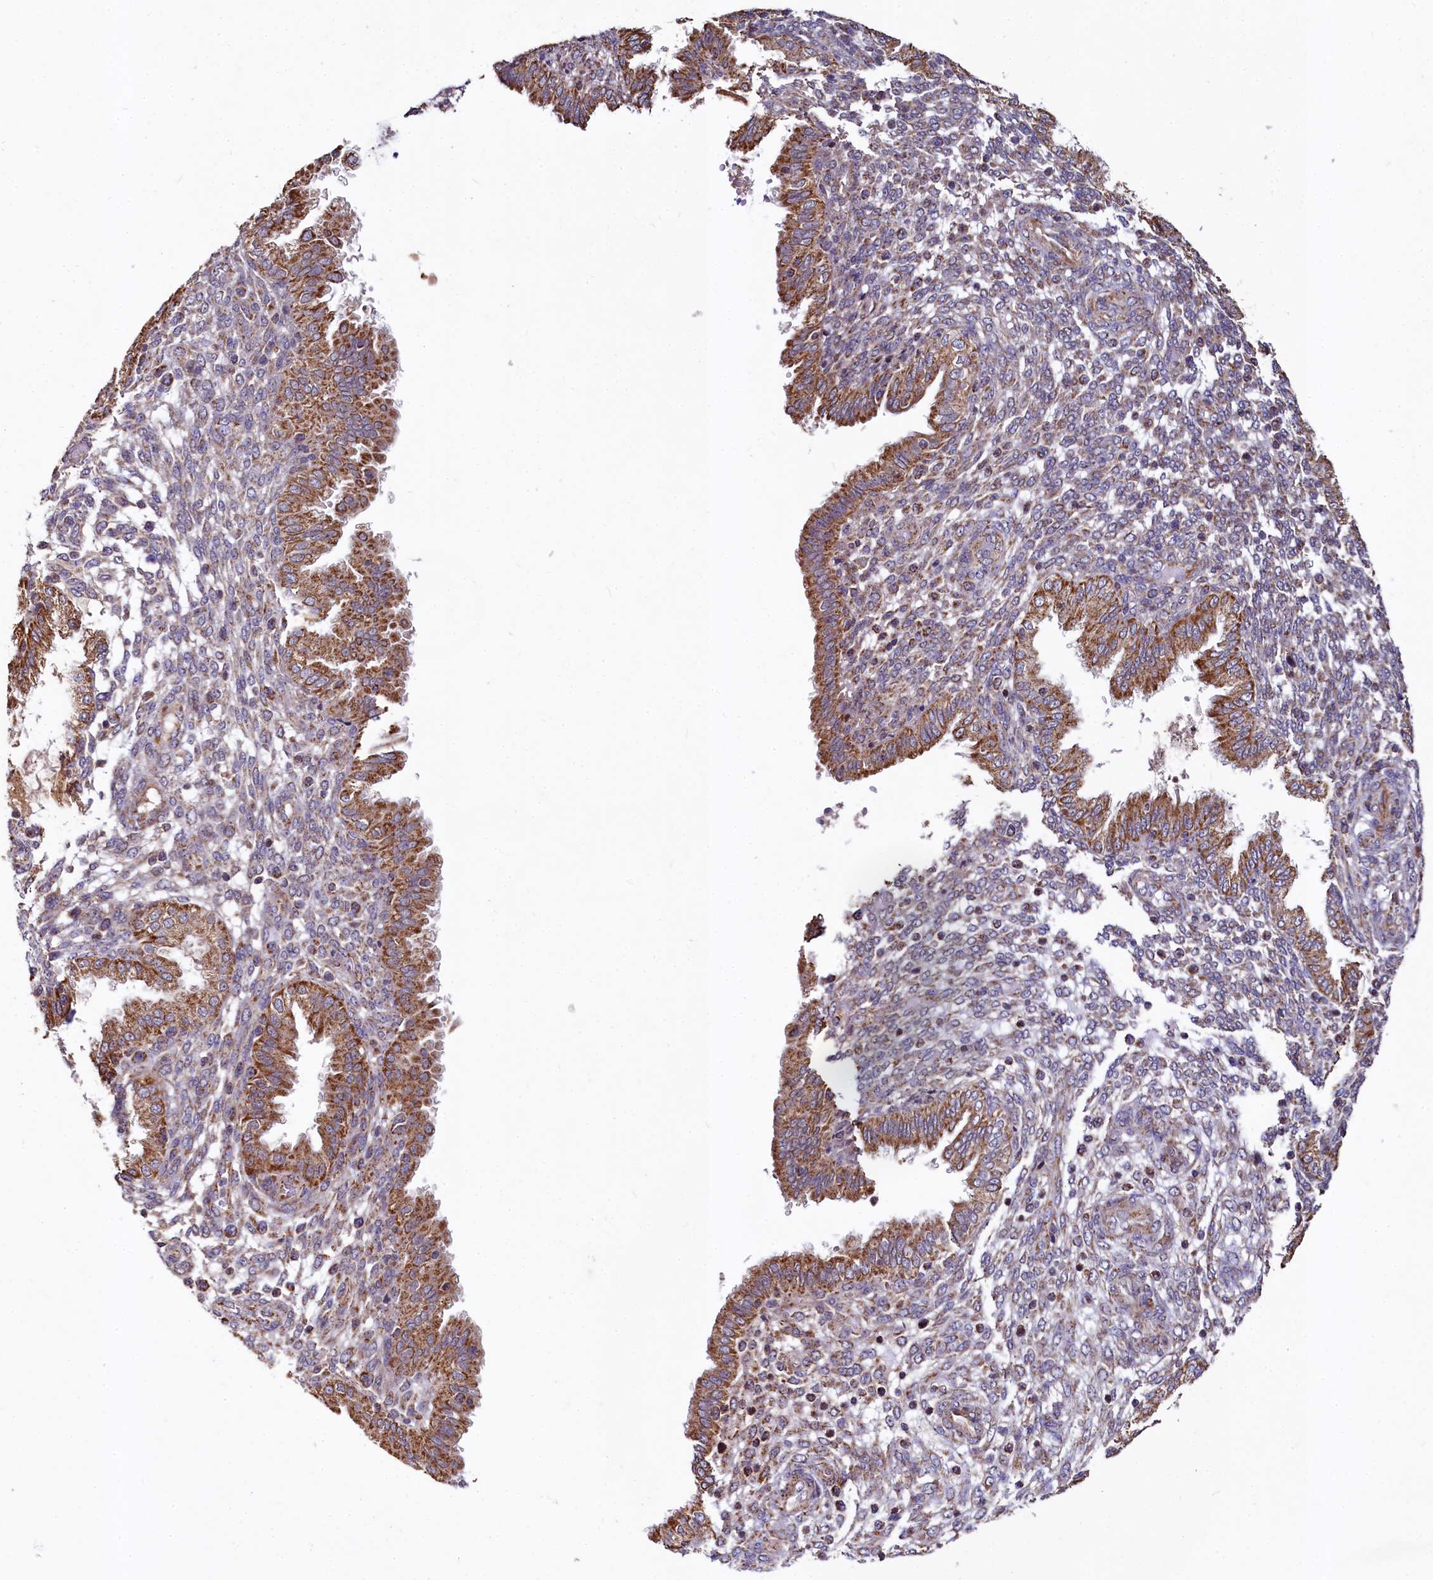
{"staining": {"intensity": "moderate", "quantity": "<25%", "location": "cytoplasmic/membranous"}, "tissue": "endometrium", "cell_type": "Cells in endometrial stroma", "image_type": "normal", "snomed": [{"axis": "morphology", "description": "Normal tissue, NOS"}, {"axis": "topography", "description": "Endometrium"}], "caption": "Approximately <25% of cells in endometrial stroma in benign human endometrium exhibit moderate cytoplasmic/membranous protein expression as visualized by brown immunohistochemical staining.", "gene": "SPRYD3", "patient": {"sex": "female", "age": 33}}